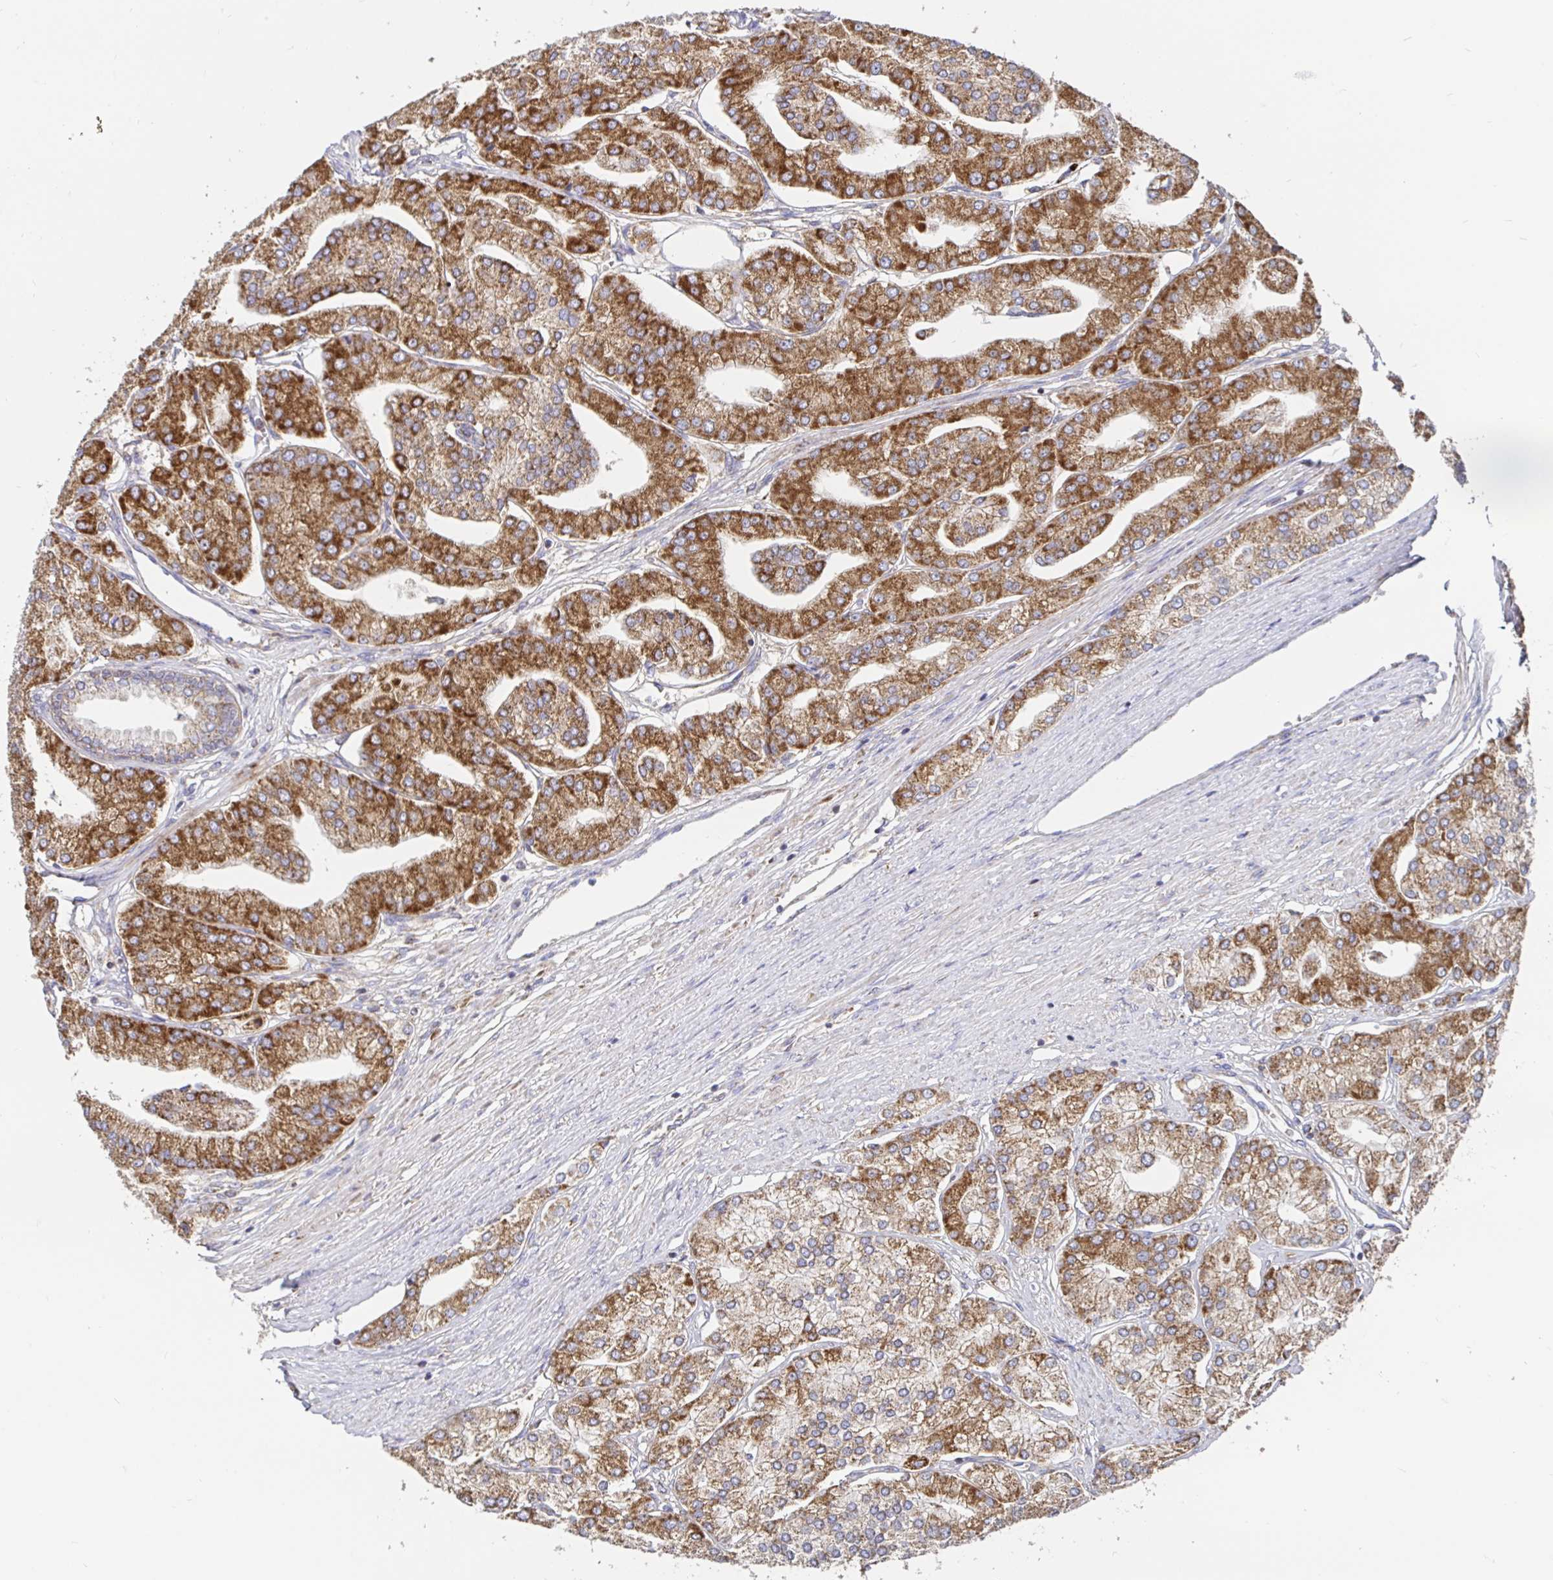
{"staining": {"intensity": "moderate", "quantity": ">75%", "location": "cytoplasmic/membranous"}, "tissue": "prostate cancer", "cell_type": "Tumor cells", "image_type": "cancer", "snomed": [{"axis": "morphology", "description": "Adenocarcinoma, High grade"}, {"axis": "topography", "description": "Prostate"}], "caption": "Prostate cancer stained with IHC shows moderate cytoplasmic/membranous expression in about >75% of tumor cells. (brown staining indicates protein expression, while blue staining denotes nuclei).", "gene": "PRDX3", "patient": {"sex": "male", "age": 61}}